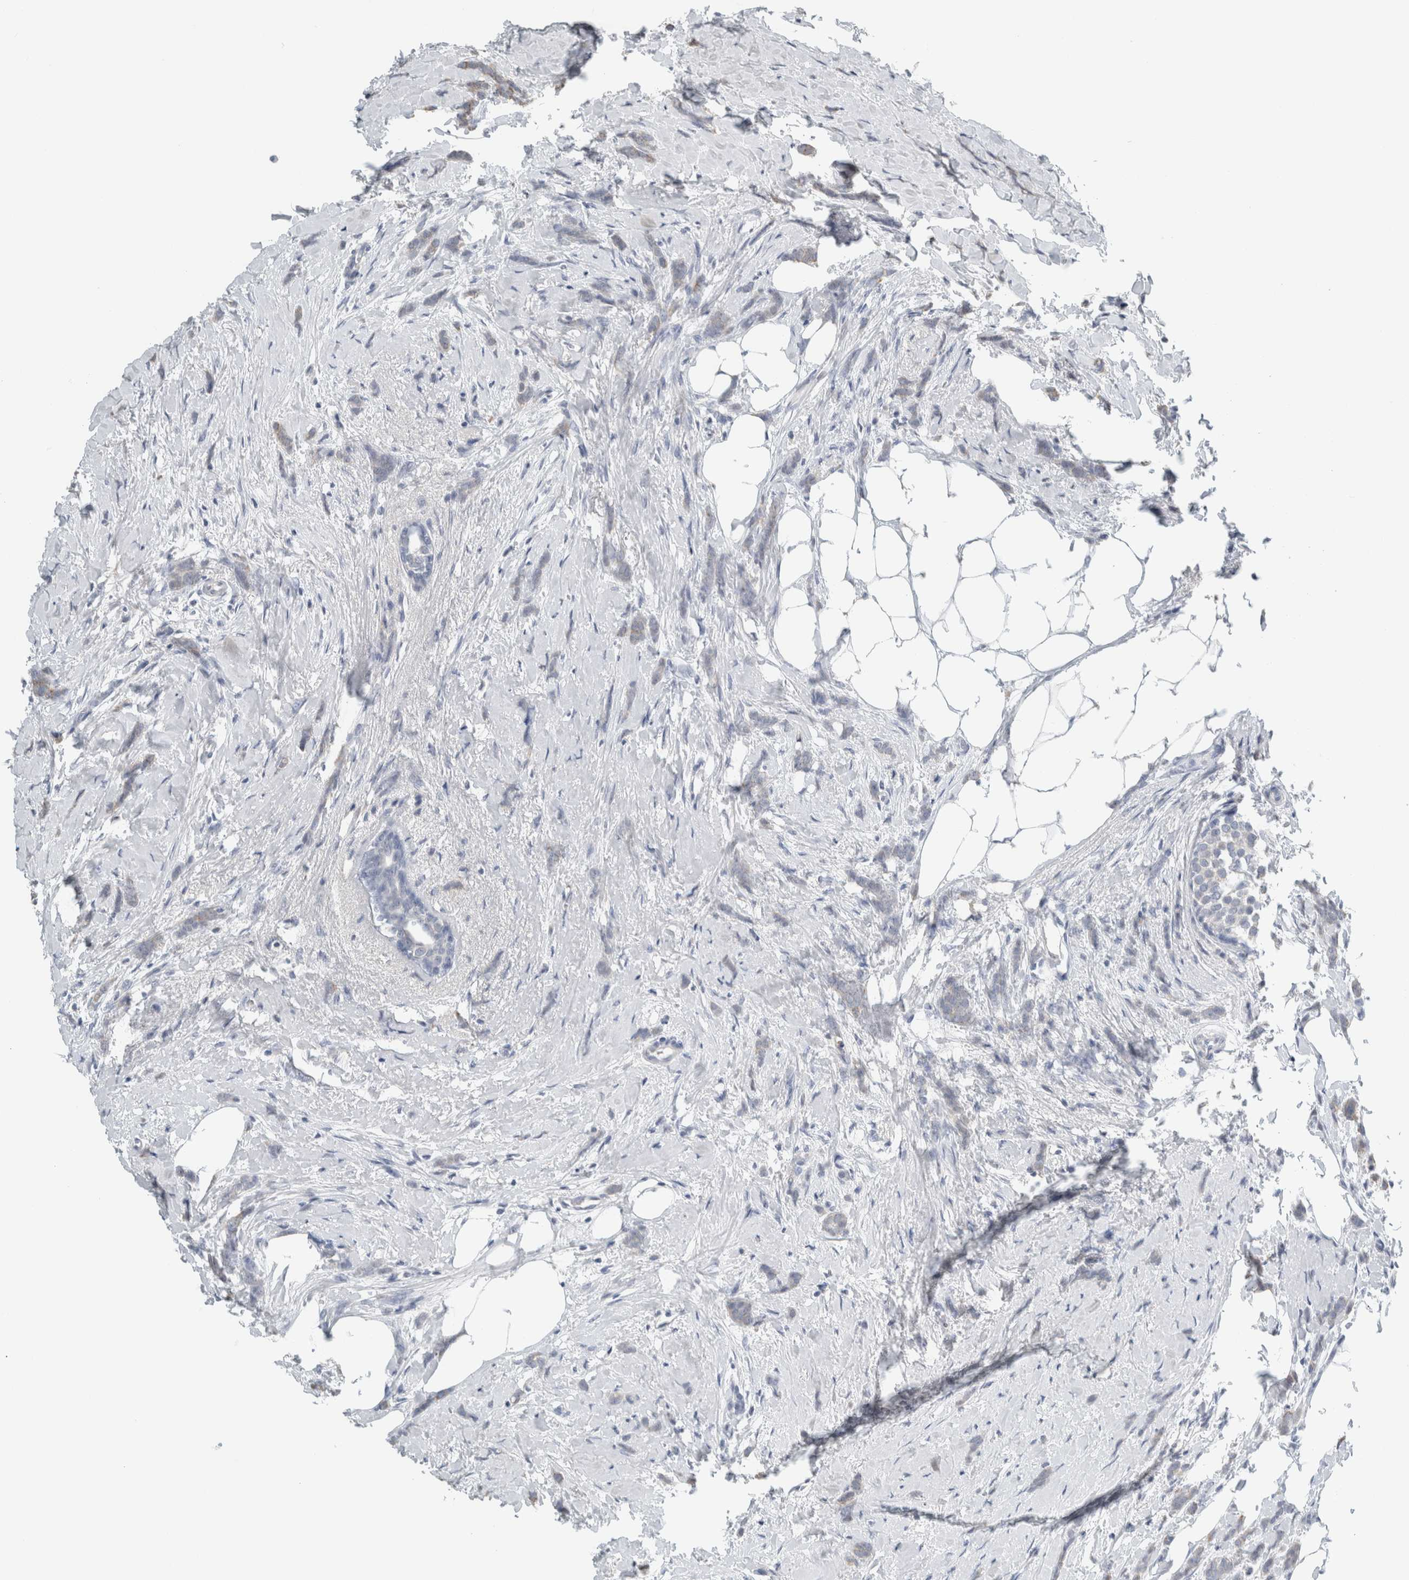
{"staining": {"intensity": "negative", "quantity": "none", "location": "none"}, "tissue": "breast cancer", "cell_type": "Tumor cells", "image_type": "cancer", "snomed": [{"axis": "morphology", "description": "Lobular carcinoma, in situ"}, {"axis": "morphology", "description": "Lobular carcinoma"}, {"axis": "topography", "description": "Breast"}], "caption": "An image of lobular carcinoma (breast) stained for a protein reveals no brown staining in tumor cells. (Brightfield microscopy of DAB IHC at high magnification).", "gene": "CRAT", "patient": {"sex": "female", "age": 41}}